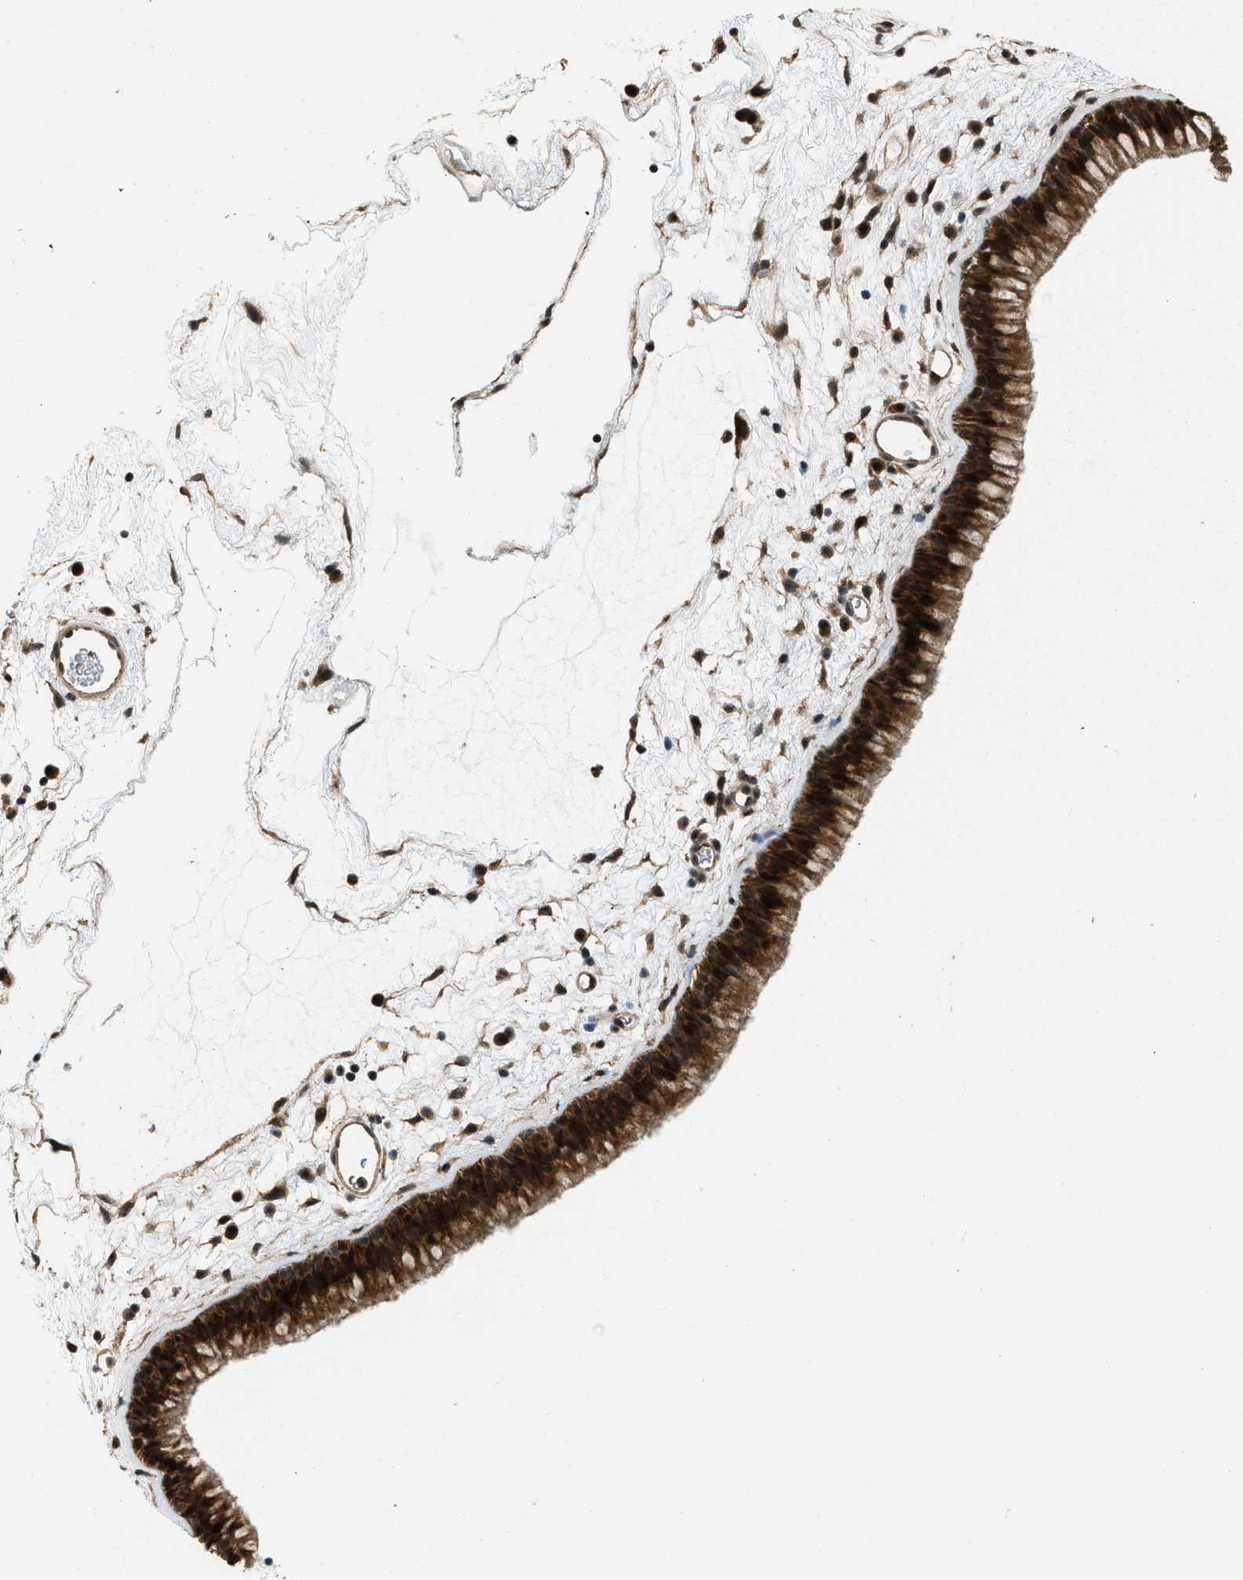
{"staining": {"intensity": "strong", "quantity": ">75%", "location": "cytoplasmic/membranous,nuclear"}, "tissue": "nasopharynx", "cell_type": "Respiratory epithelial cells", "image_type": "normal", "snomed": [{"axis": "morphology", "description": "Normal tissue, NOS"}, {"axis": "morphology", "description": "Inflammation, NOS"}, {"axis": "topography", "description": "Nasopharynx"}], "caption": "High-magnification brightfield microscopy of unremarkable nasopharynx stained with DAB (brown) and counterstained with hematoxylin (blue). respiratory epithelial cells exhibit strong cytoplasmic/membranous,nuclear staining is identified in about>75% of cells.", "gene": "DNAJC28", "patient": {"sex": "male", "age": 48}}